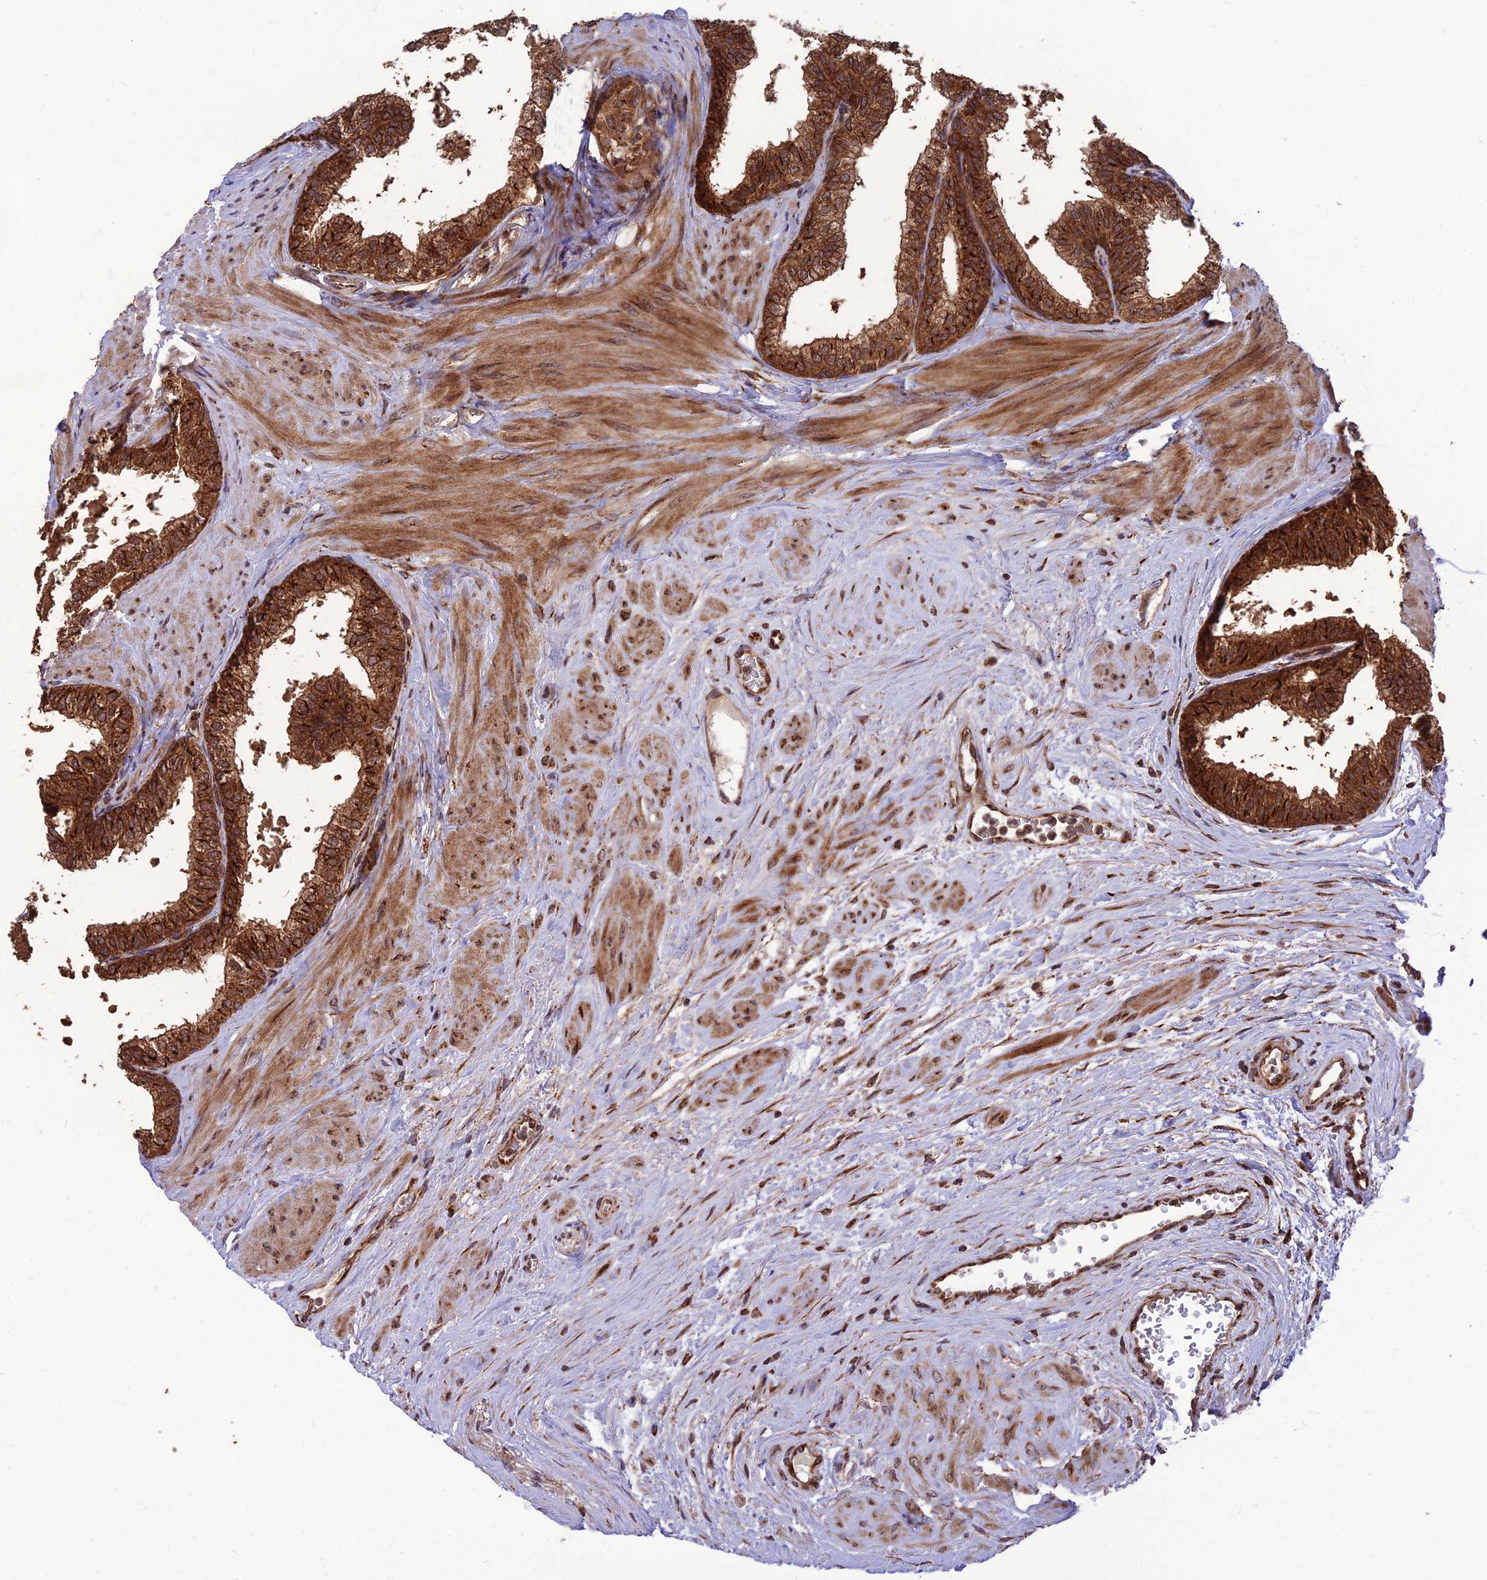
{"staining": {"intensity": "strong", "quantity": ">75%", "location": "cytoplasmic/membranous"}, "tissue": "prostate", "cell_type": "Glandular cells", "image_type": "normal", "snomed": [{"axis": "morphology", "description": "Normal tissue, NOS"}, {"axis": "topography", "description": "Prostate"}], "caption": "Unremarkable prostate was stained to show a protein in brown. There is high levels of strong cytoplasmic/membranous positivity in approximately >75% of glandular cells. Ihc stains the protein of interest in brown and the nuclei are stained blue.", "gene": "CRTAP", "patient": {"sex": "male", "age": 60}}